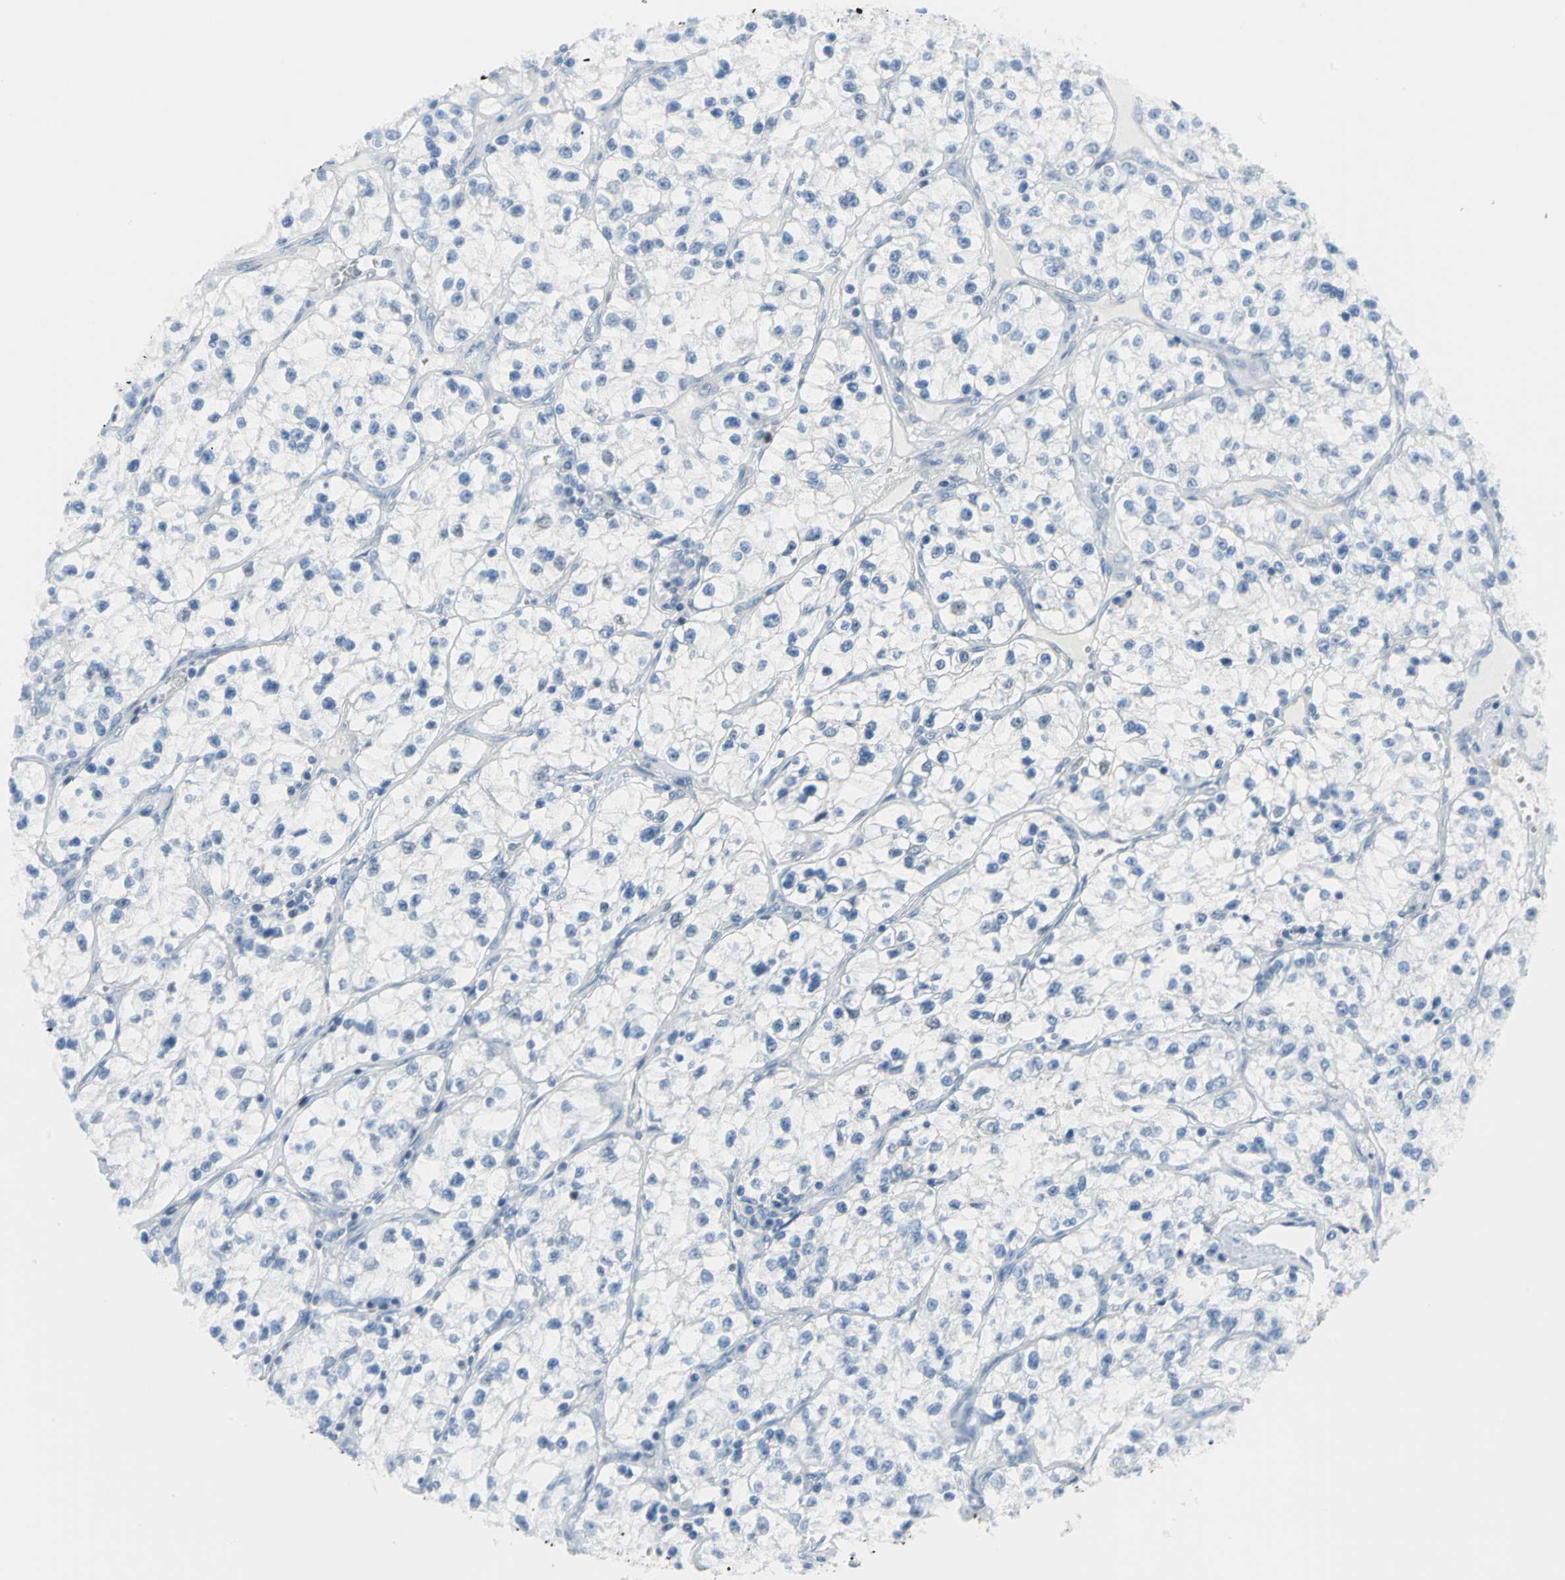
{"staining": {"intensity": "moderate", "quantity": "<25%", "location": "nuclear"}, "tissue": "renal cancer", "cell_type": "Tumor cells", "image_type": "cancer", "snomed": [{"axis": "morphology", "description": "Adenocarcinoma, NOS"}, {"axis": "topography", "description": "Kidney"}], "caption": "Immunohistochemical staining of human renal cancer demonstrates low levels of moderate nuclear expression in about <25% of tumor cells.", "gene": "MCM3", "patient": {"sex": "female", "age": 57}}